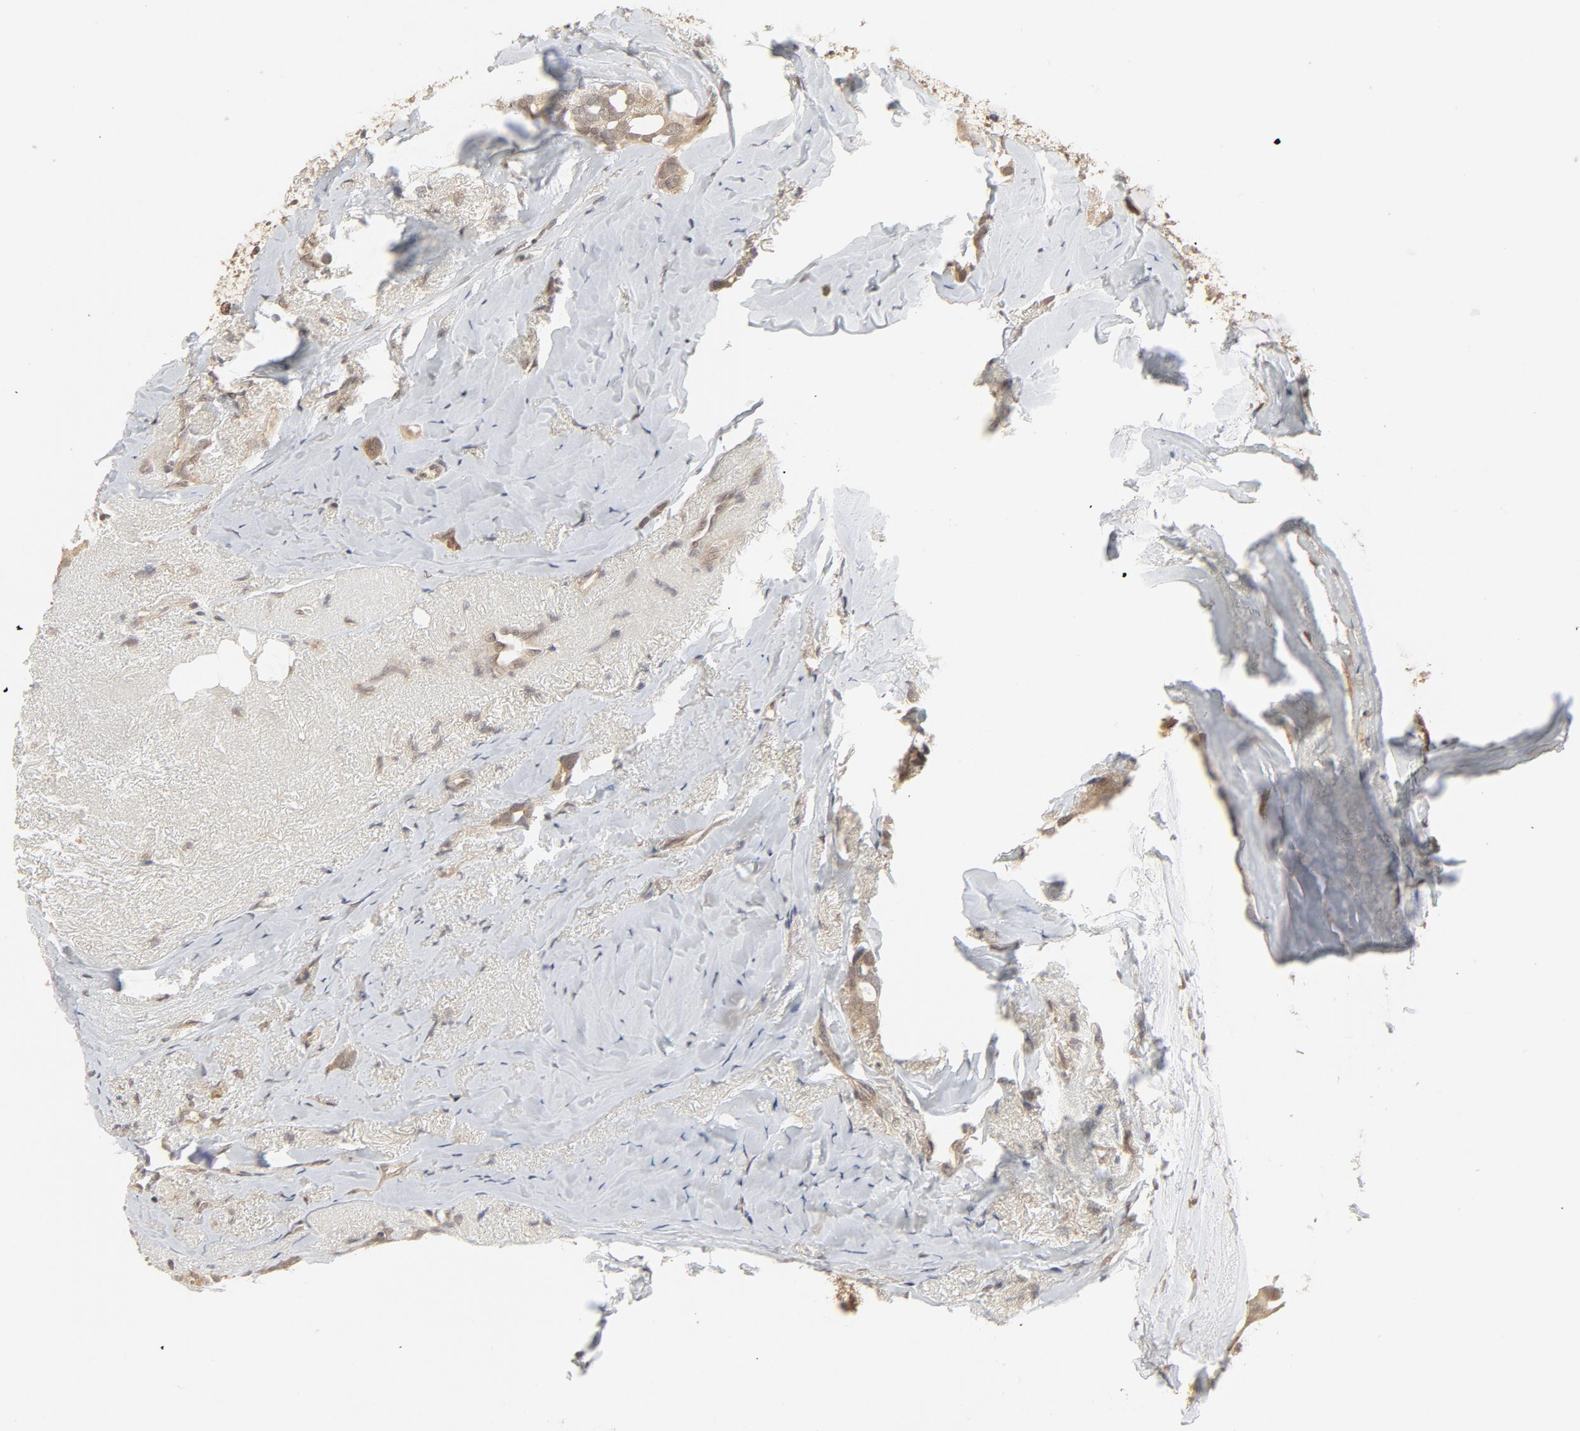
{"staining": {"intensity": "weak", "quantity": ">75%", "location": "cytoplasmic/membranous,nuclear"}, "tissue": "breast cancer", "cell_type": "Tumor cells", "image_type": "cancer", "snomed": [{"axis": "morphology", "description": "Duct carcinoma"}, {"axis": "topography", "description": "Breast"}], "caption": "Tumor cells display low levels of weak cytoplasmic/membranous and nuclear positivity in approximately >75% of cells in breast invasive ductal carcinoma.", "gene": "NEDD8", "patient": {"sex": "female", "age": 54}}